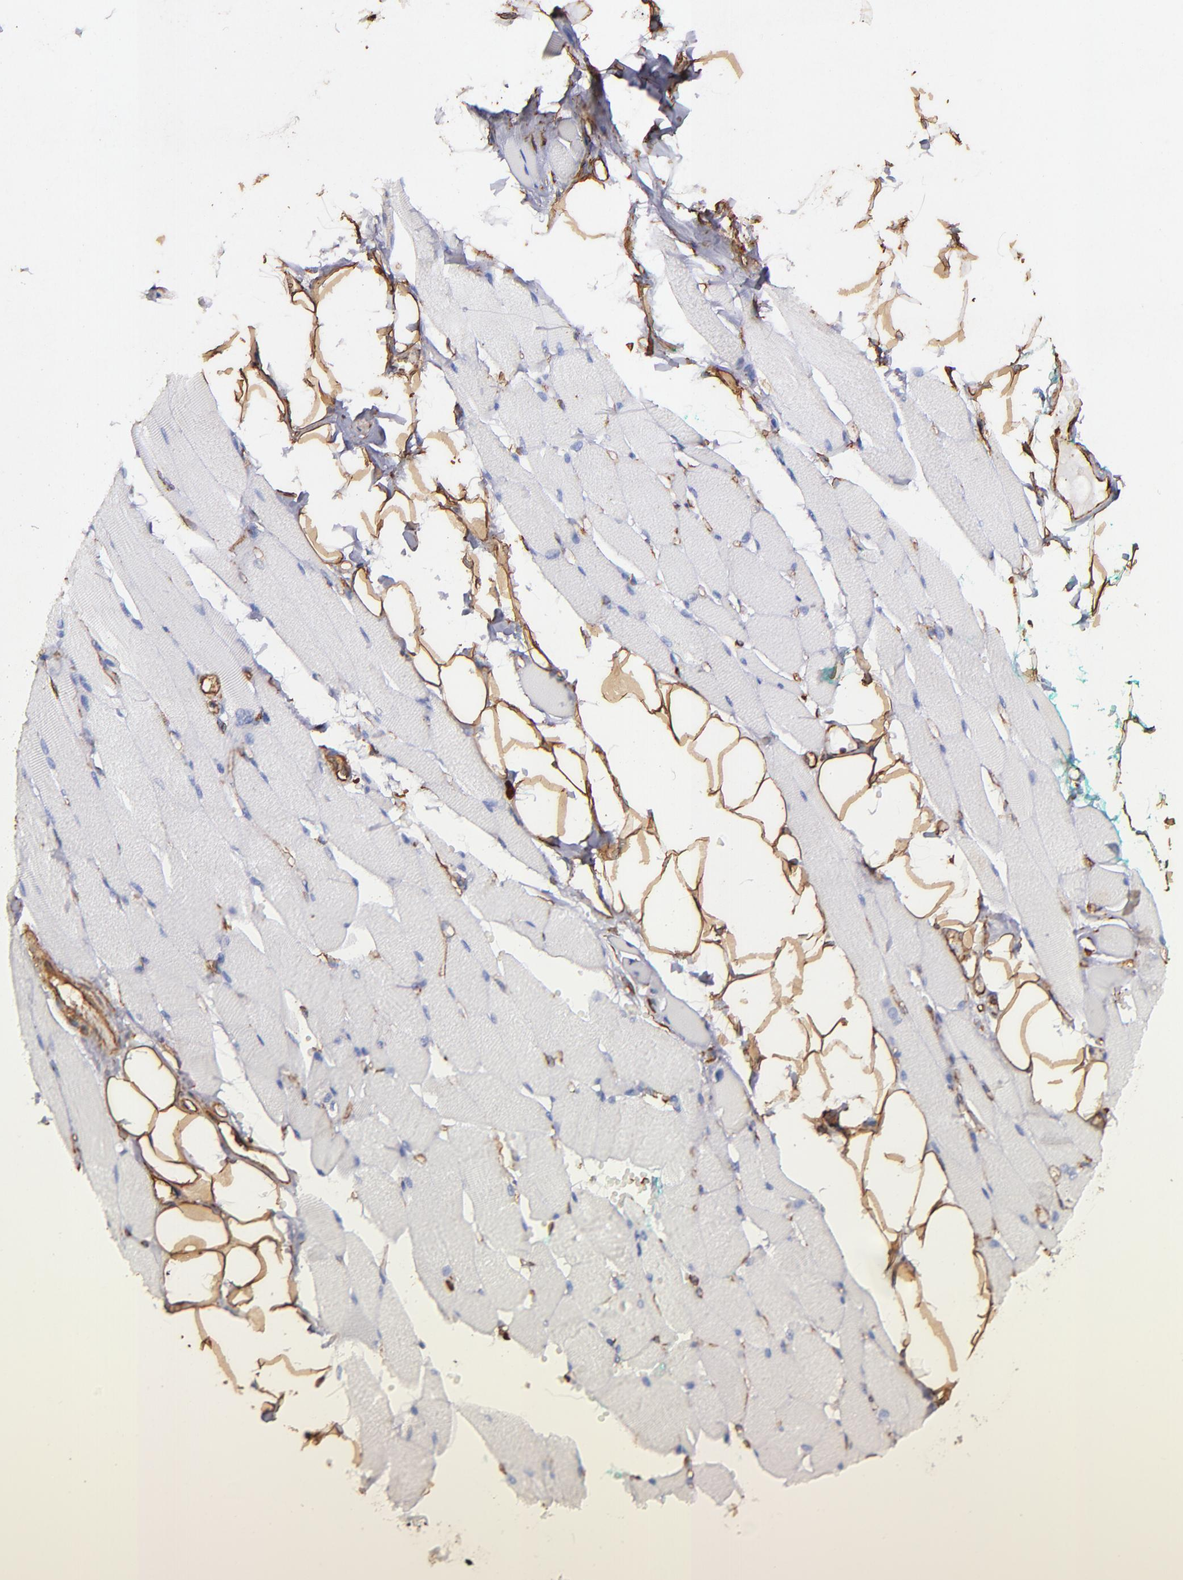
{"staining": {"intensity": "negative", "quantity": "none", "location": "none"}, "tissue": "skeletal muscle", "cell_type": "Myocytes", "image_type": "normal", "snomed": [{"axis": "morphology", "description": "Normal tissue, NOS"}, {"axis": "topography", "description": "Skeletal muscle"}, {"axis": "topography", "description": "Peripheral nerve tissue"}], "caption": "Immunohistochemical staining of unremarkable human skeletal muscle demonstrates no significant expression in myocytes.", "gene": "VIM", "patient": {"sex": "female", "age": 84}}